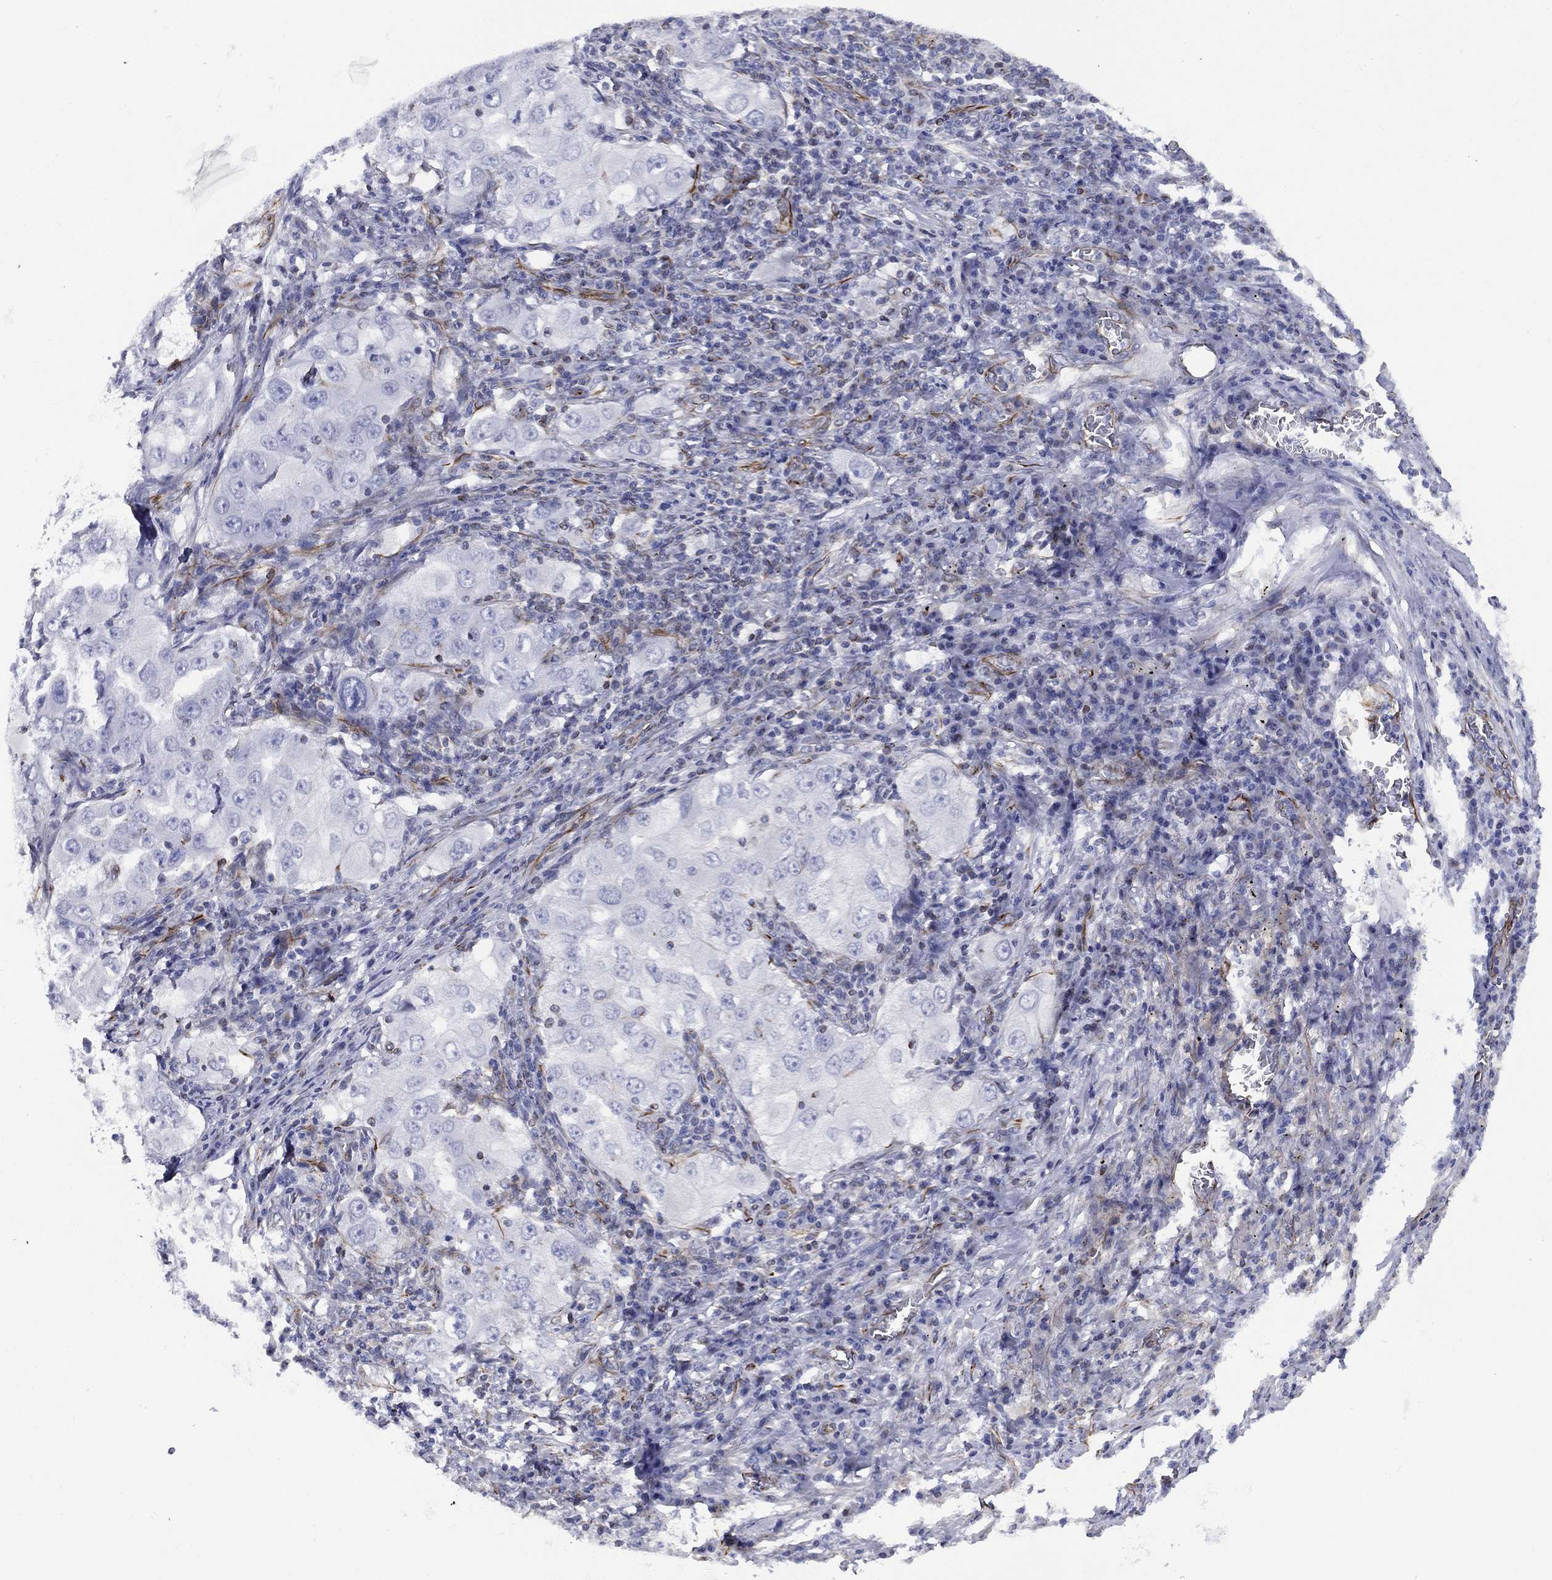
{"staining": {"intensity": "negative", "quantity": "none", "location": "none"}, "tissue": "lung cancer", "cell_type": "Tumor cells", "image_type": "cancer", "snomed": [{"axis": "morphology", "description": "Adenocarcinoma, NOS"}, {"axis": "topography", "description": "Lung"}], "caption": "Immunohistochemical staining of human lung cancer (adenocarcinoma) shows no significant positivity in tumor cells.", "gene": "MAS1", "patient": {"sex": "female", "age": 61}}